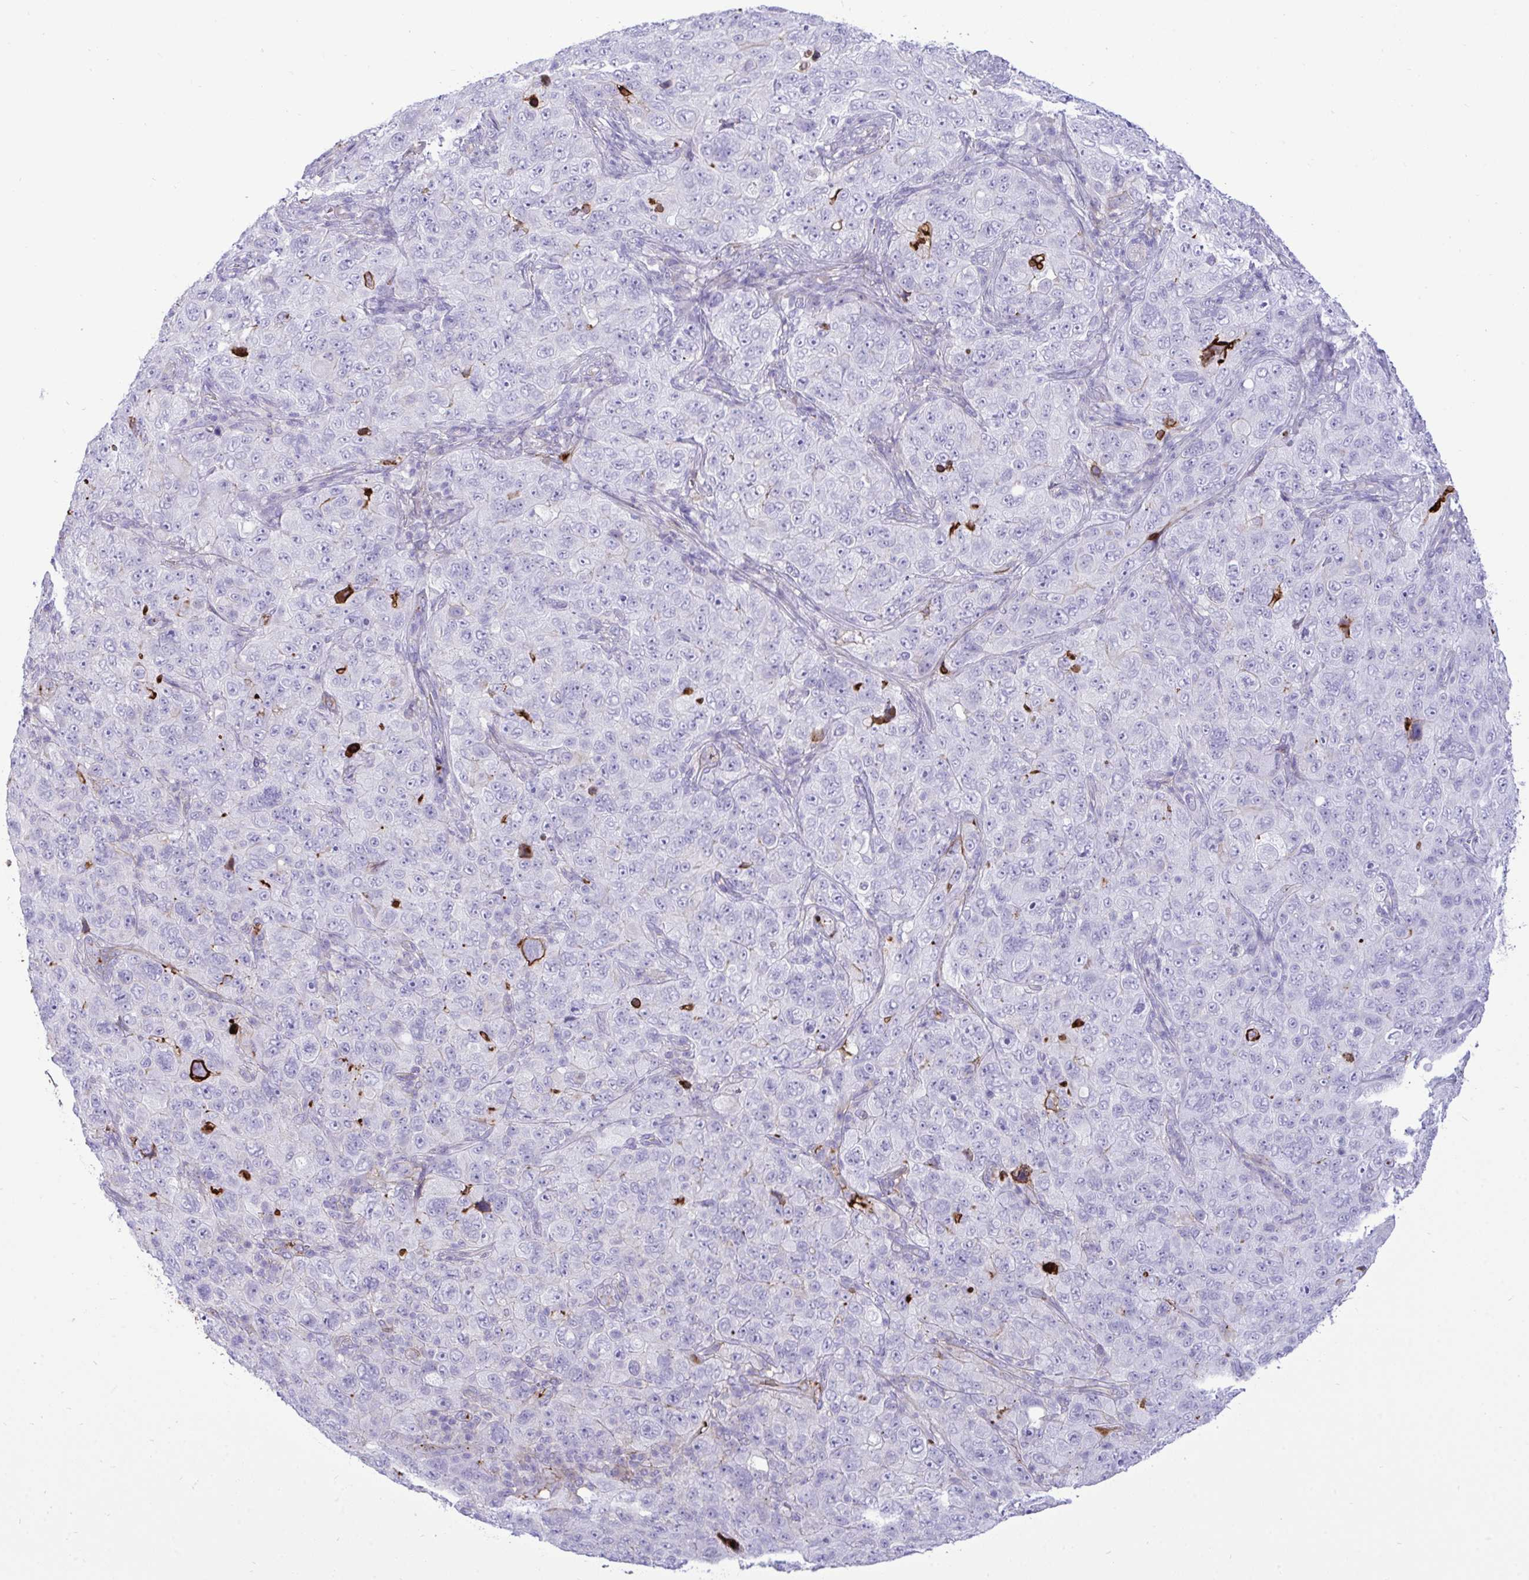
{"staining": {"intensity": "negative", "quantity": "none", "location": "none"}, "tissue": "pancreatic cancer", "cell_type": "Tumor cells", "image_type": "cancer", "snomed": [{"axis": "morphology", "description": "Adenocarcinoma, NOS"}, {"axis": "topography", "description": "Pancreas"}], "caption": "Pancreatic adenocarcinoma stained for a protein using immunohistochemistry (IHC) displays no expression tumor cells.", "gene": "F2", "patient": {"sex": "male", "age": 68}}